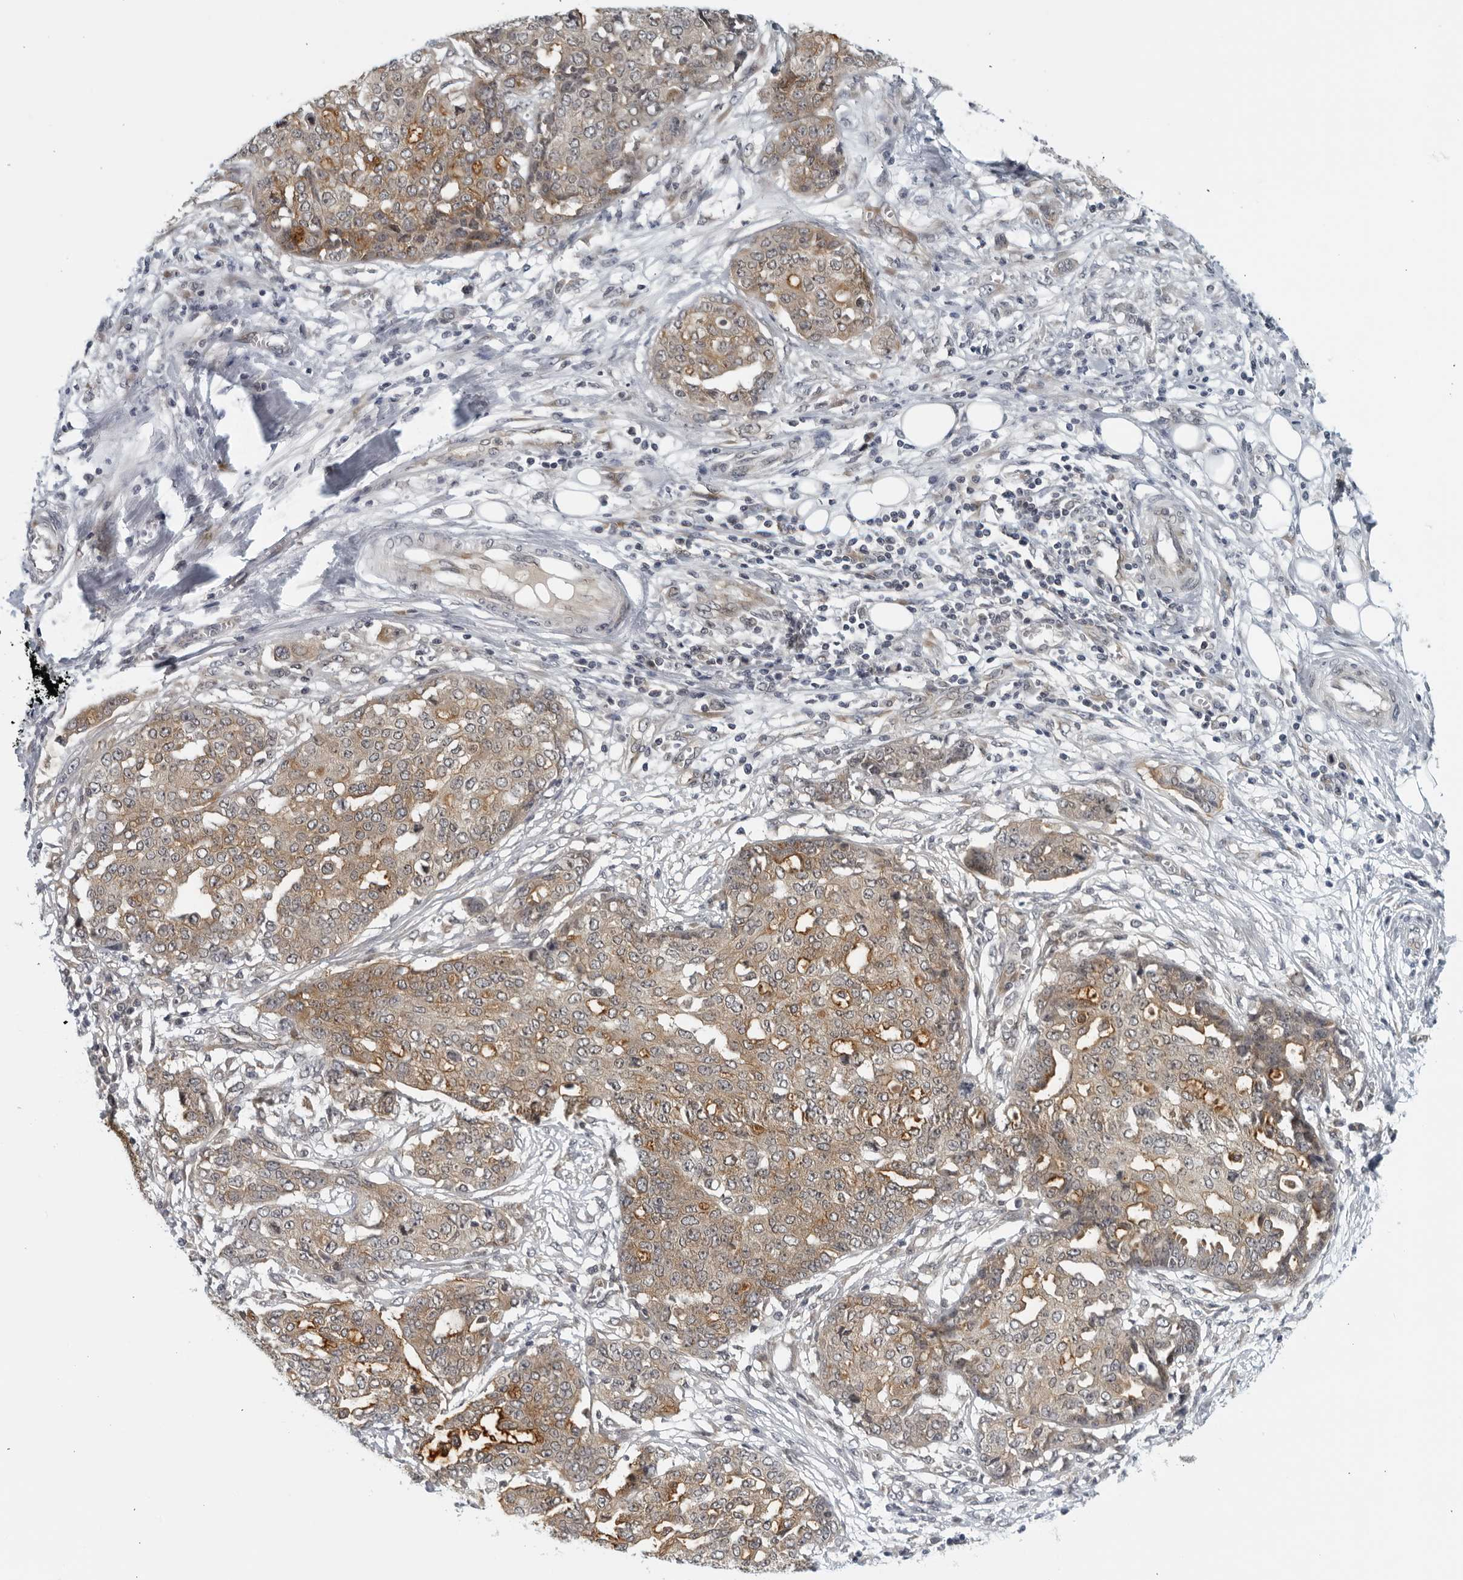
{"staining": {"intensity": "weak", "quantity": ">75%", "location": "cytoplasmic/membranous"}, "tissue": "ovarian cancer", "cell_type": "Tumor cells", "image_type": "cancer", "snomed": [{"axis": "morphology", "description": "Cystadenocarcinoma, serous, NOS"}, {"axis": "topography", "description": "Soft tissue"}, {"axis": "topography", "description": "Ovary"}], "caption": "This image reveals immunohistochemistry staining of ovarian cancer (serous cystadenocarcinoma), with low weak cytoplasmic/membranous positivity in approximately >75% of tumor cells.", "gene": "RC3H1", "patient": {"sex": "female", "age": 57}}